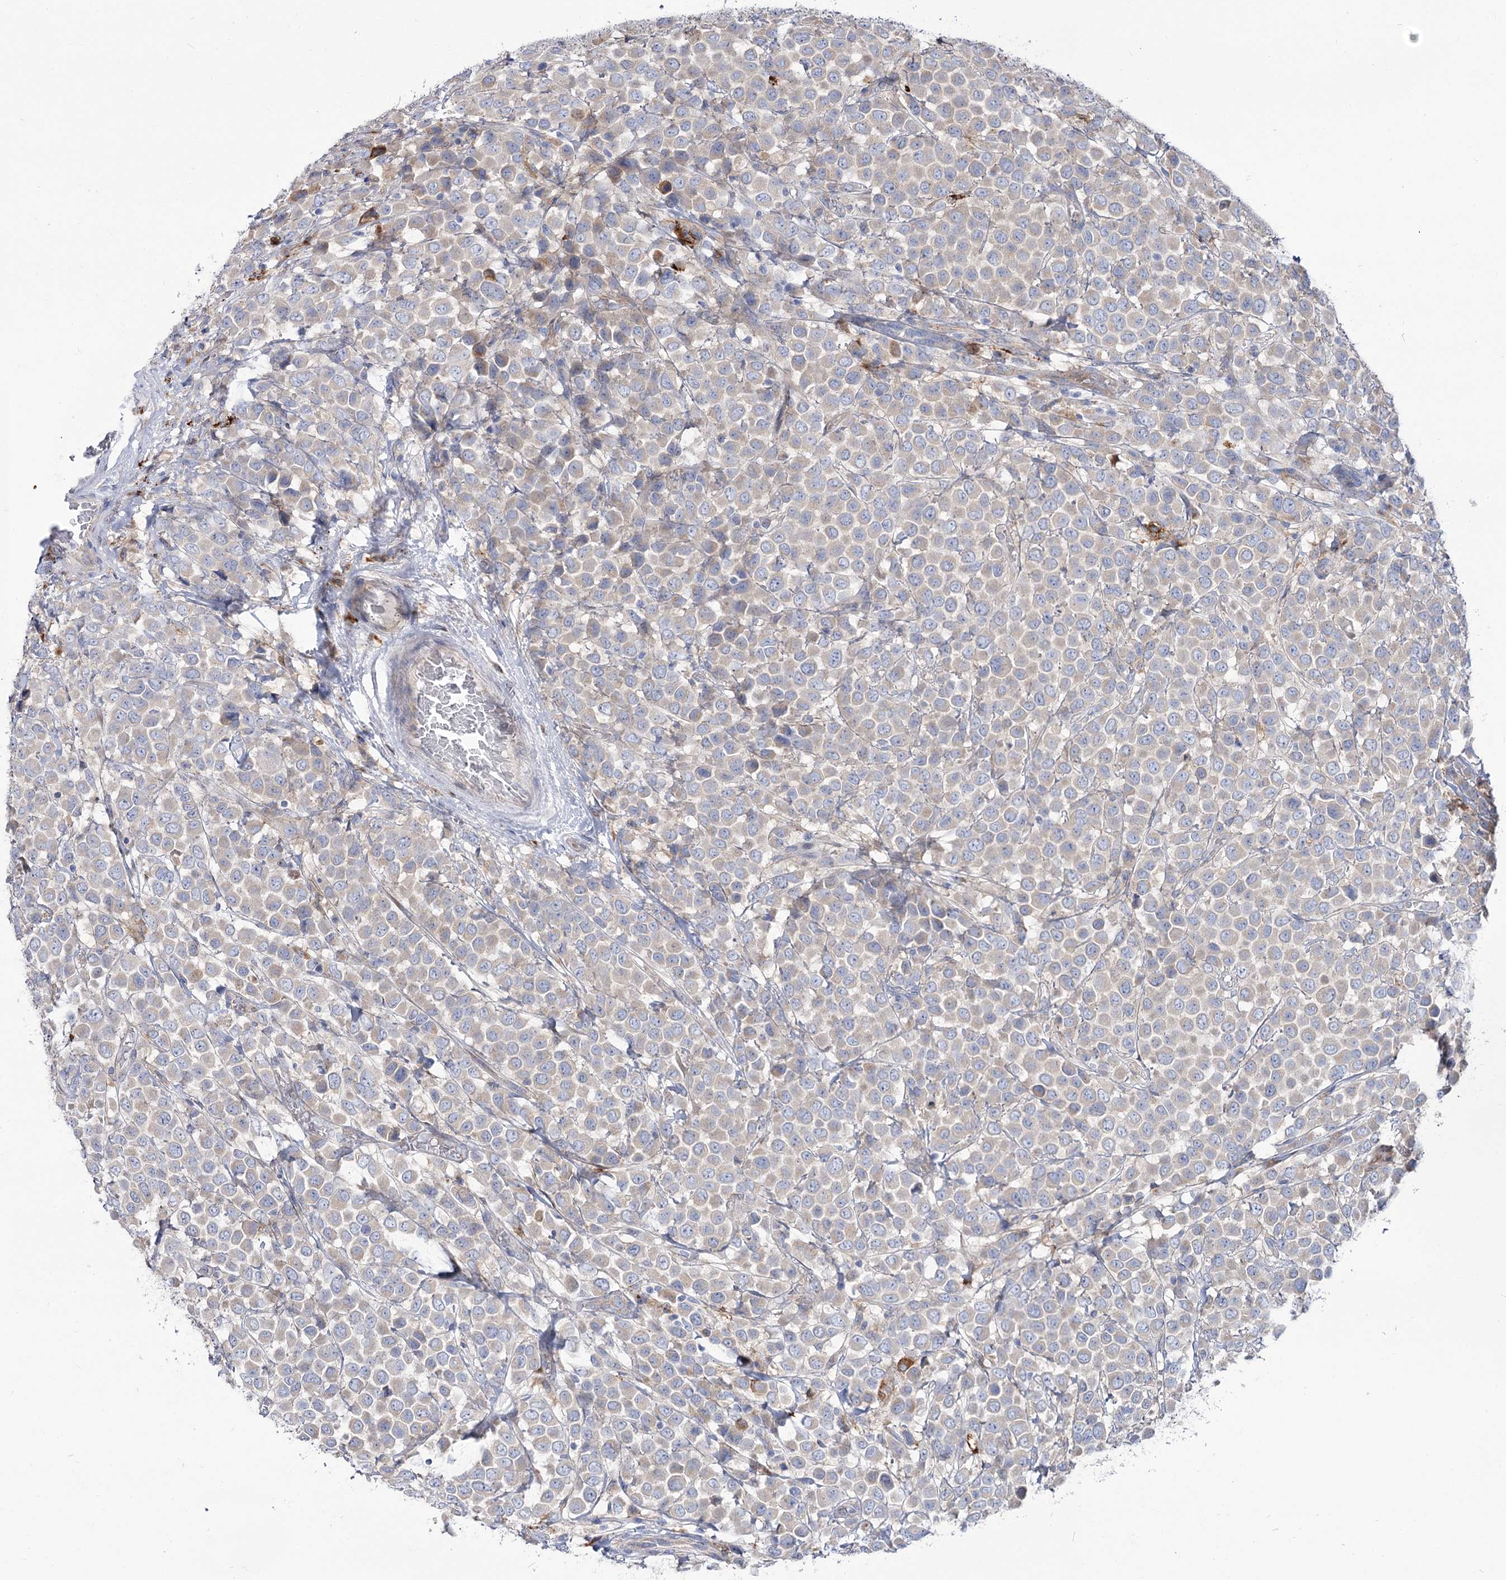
{"staining": {"intensity": "negative", "quantity": "none", "location": "none"}, "tissue": "breast cancer", "cell_type": "Tumor cells", "image_type": "cancer", "snomed": [{"axis": "morphology", "description": "Duct carcinoma"}, {"axis": "topography", "description": "Breast"}], "caption": "Immunohistochemical staining of human breast cancer (invasive ductal carcinoma) demonstrates no significant positivity in tumor cells.", "gene": "SUOX", "patient": {"sex": "female", "age": 61}}